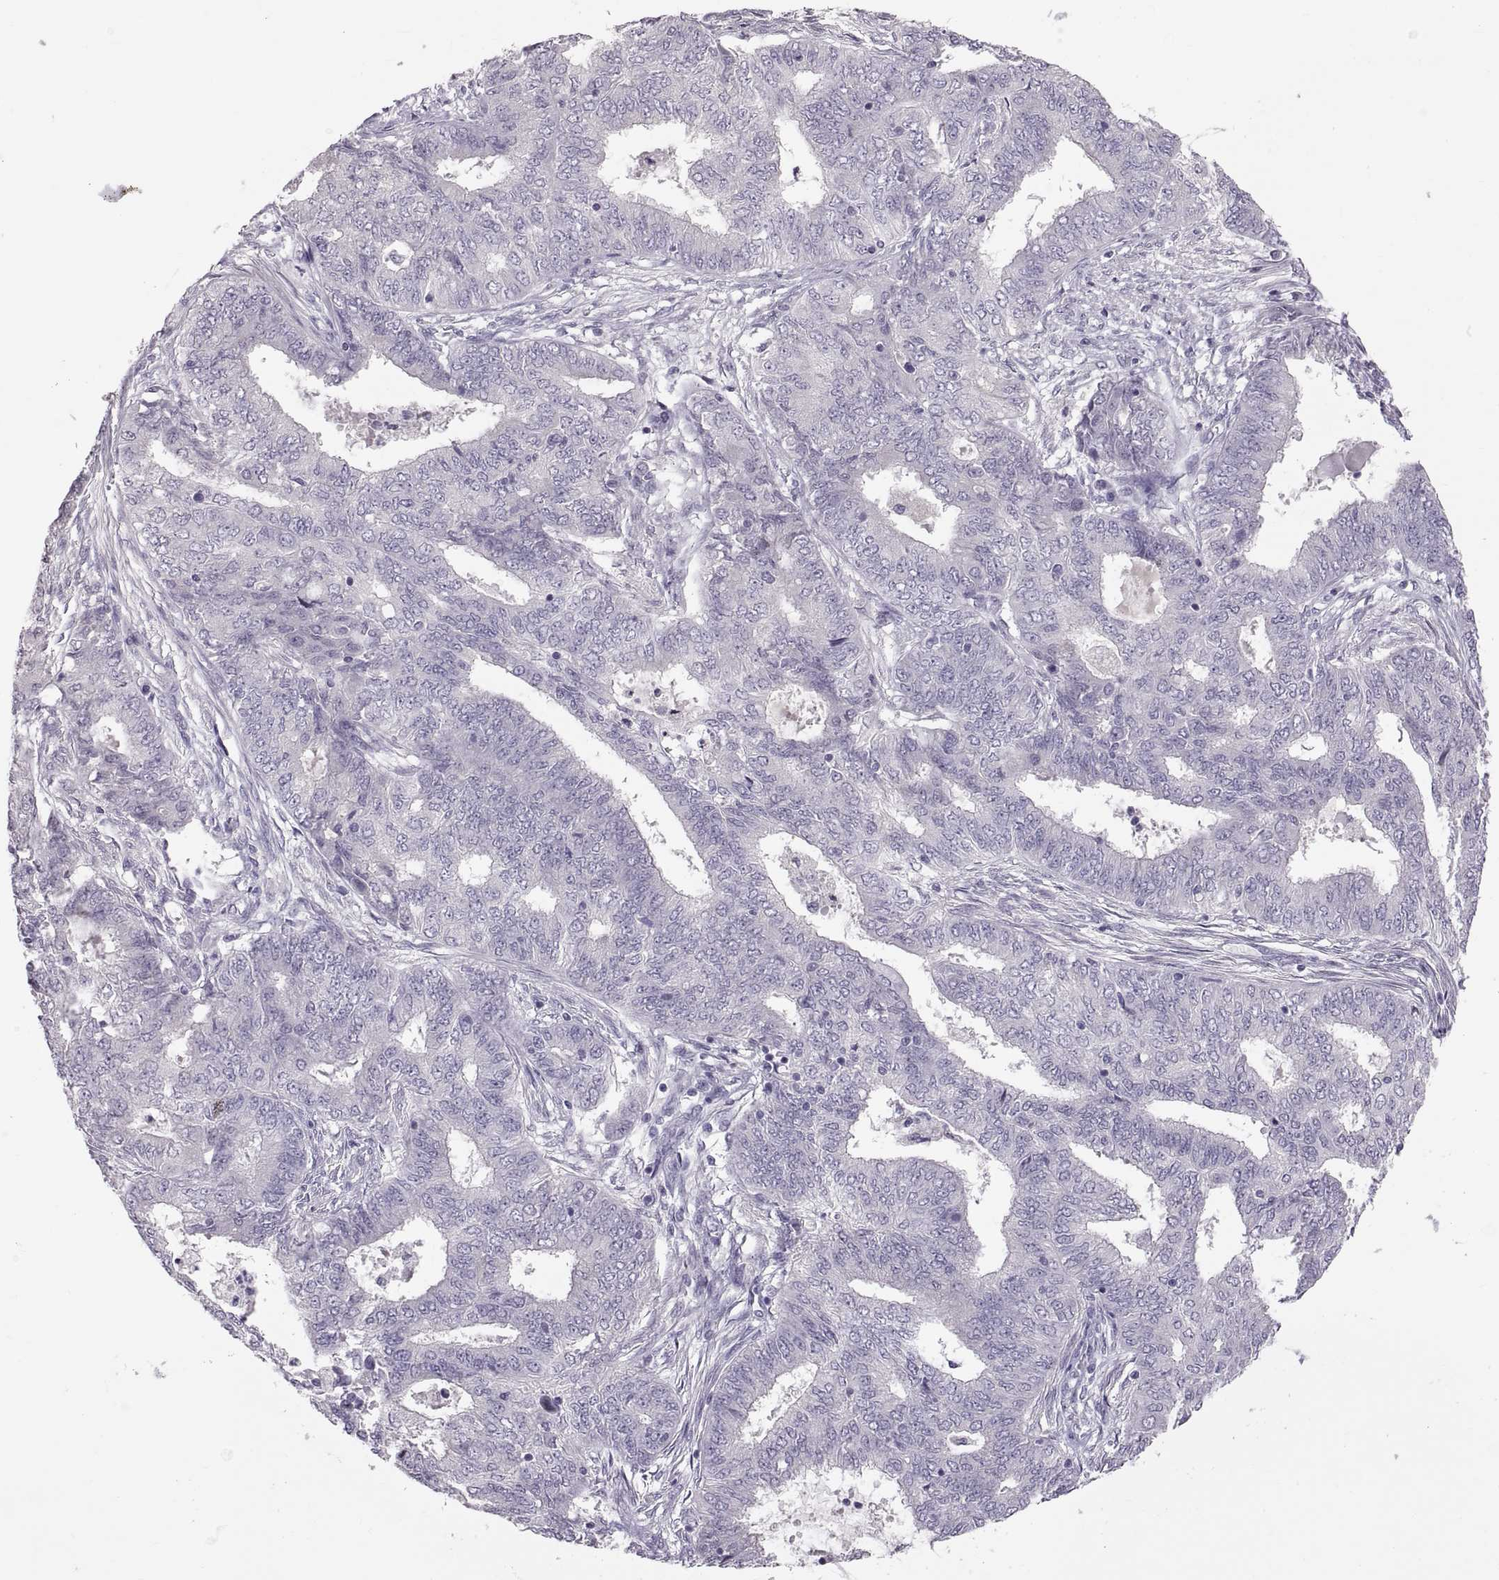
{"staining": {"intensity": "negative", "quantity": "none", "location": "none"}, "tissue": "endometrial cancer", "cell_type": "Tumor cells", "image_type": "cancer", "snomed": [{"axis": "morphology", "description": "Adenocarcinoma, NOS"}, {"axis": "topography", "description": "Endometrium"}], "caption": "Tumor cells are negative for brown protein staining in endometrial cancer (adenocarcinoma).", "gene": "WFDC8", "patient": {"sex": "female", "age": 62}}